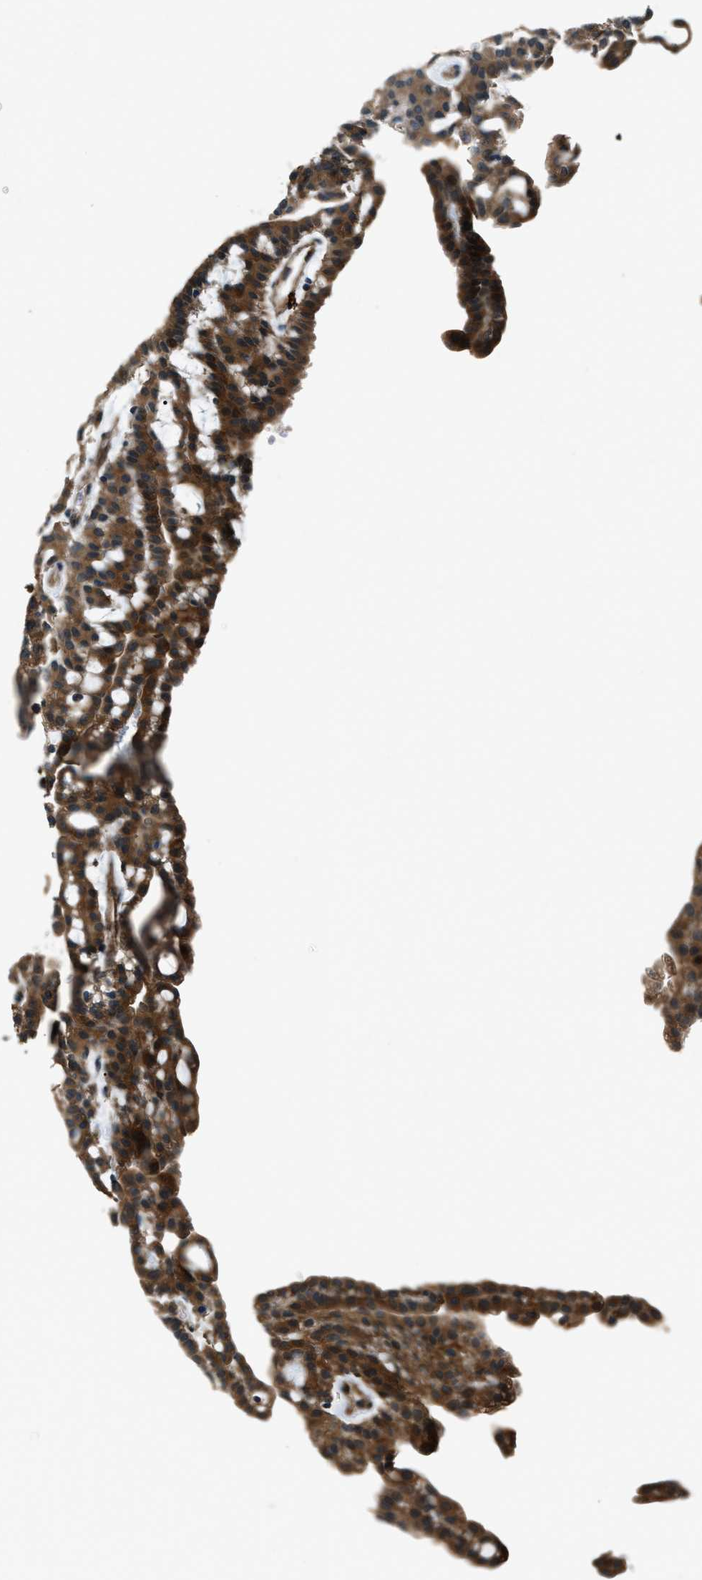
{"staining": {"intensity": "moderate", "quantity": ">75%", "location": "cytoplasmic/membranous,nuclear"}, "tissue": "renal cancer", "cell_type": "Tumor cells", "image_type": "cancer", "snomed": [{"axis": "morphology", "description": "Adenocarcinoma, NOS"}, {"axis": "topography", "description": "Kidney"}], "caption": "Renal adenocarcinoma tissue demonstrates moderate cytoplasmic/membranous and nuclear expression in approximately >75% of tumor cells, visualized by immunohistochemistry.", "gene": "NUDCD3", "patient": {"sex": "male", "age": 63}}